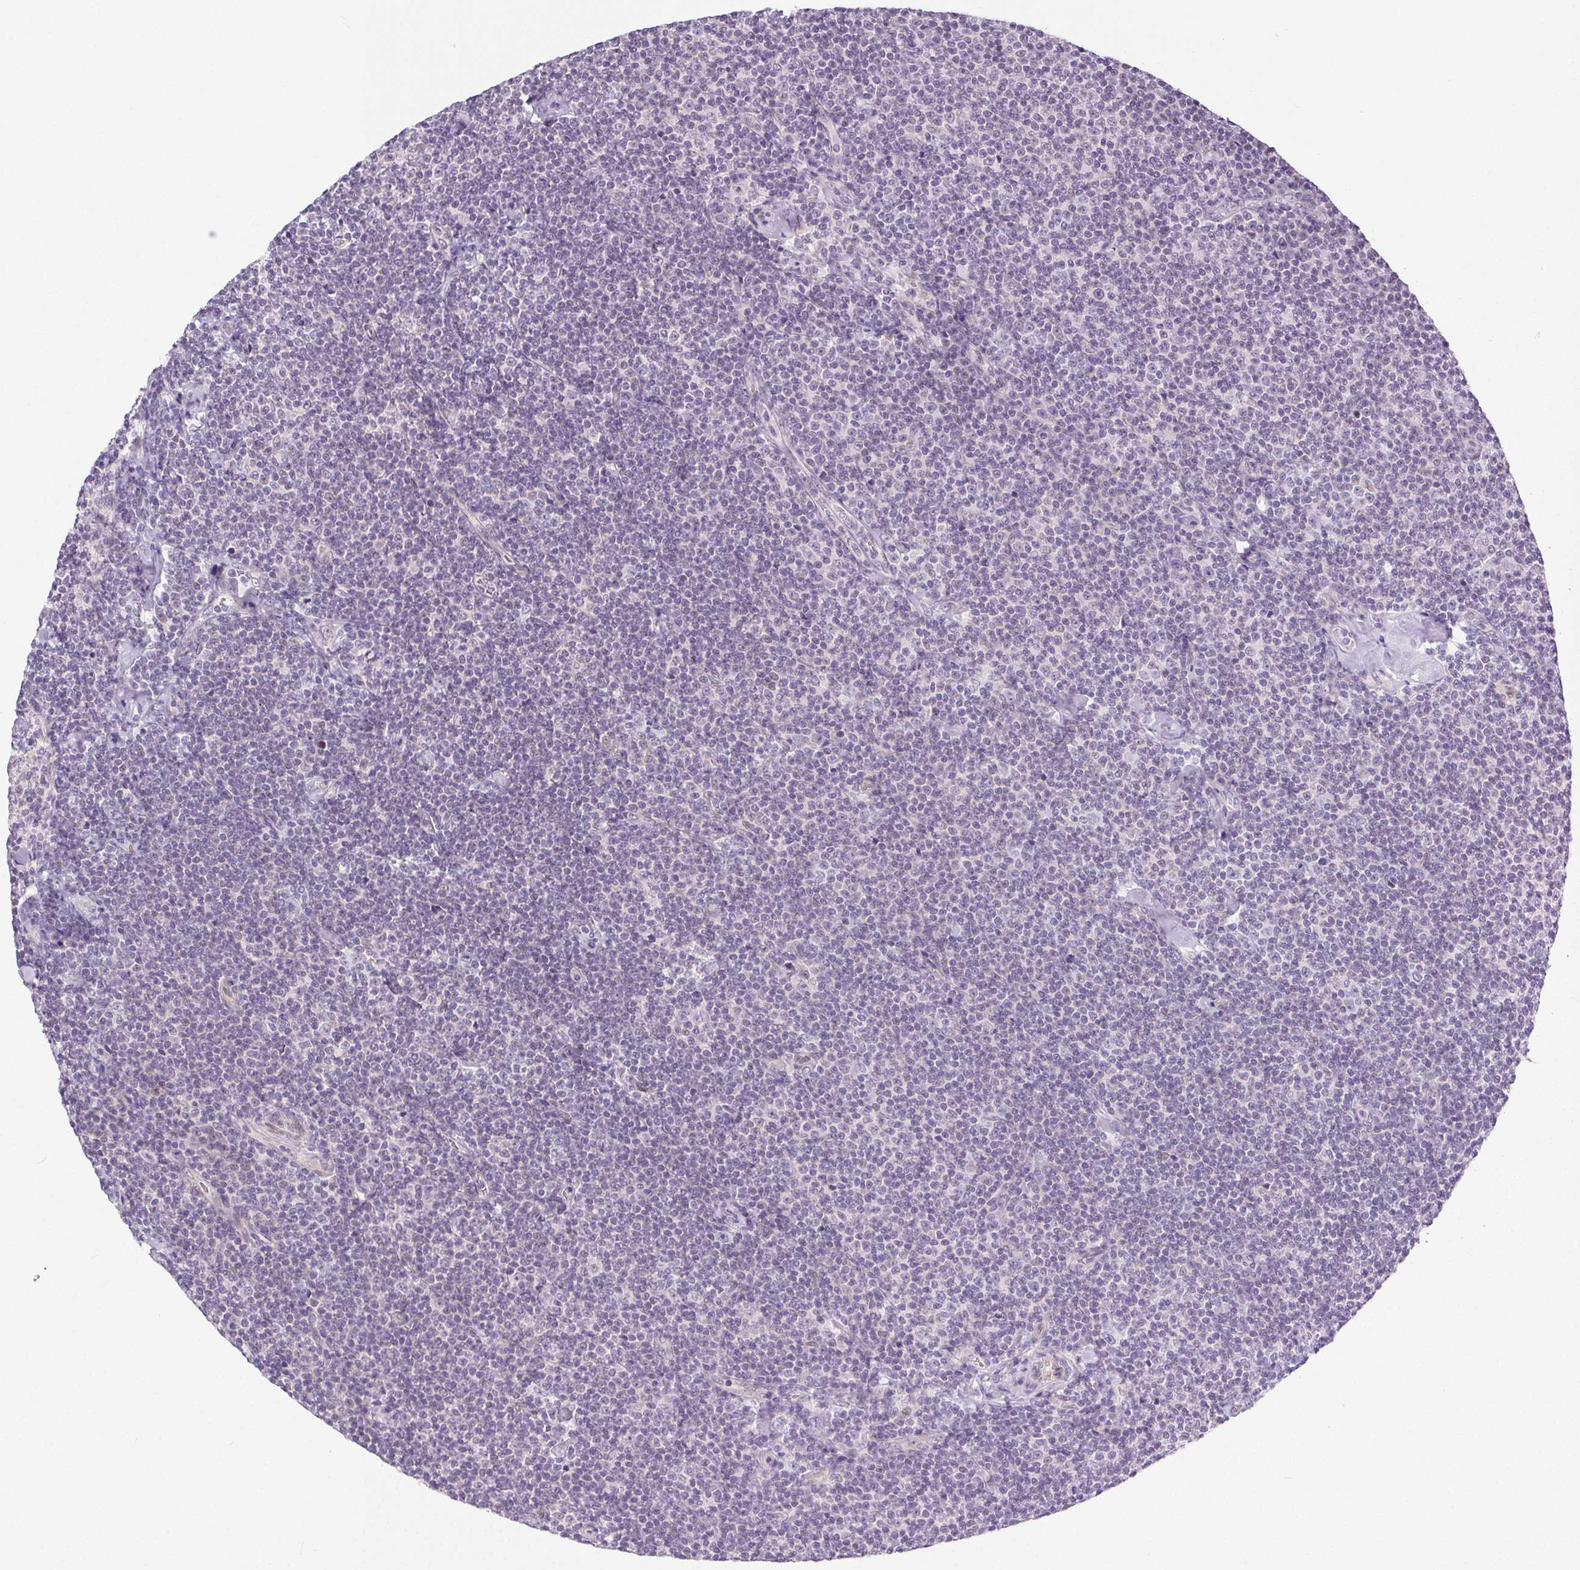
{"staining": {"intensity": "negative", "quantity": "none", "location": "none"}, "tissue": "lymphoma", "cell_type": "Tumor cells", "image_type": "cancer", "snomed": [{"axis": "morphology", "description": "Malignant lymphoma, non-Hodgkin's type, Low grade"}, {"axis": "topography", "description": "Lymph node"}], "caption": "Lymphoma was stained to show a protein in brown. There is no significant staining in tumor cells.", "gene": "SYT11", "patient": {"sex": "male", "age": 81}}